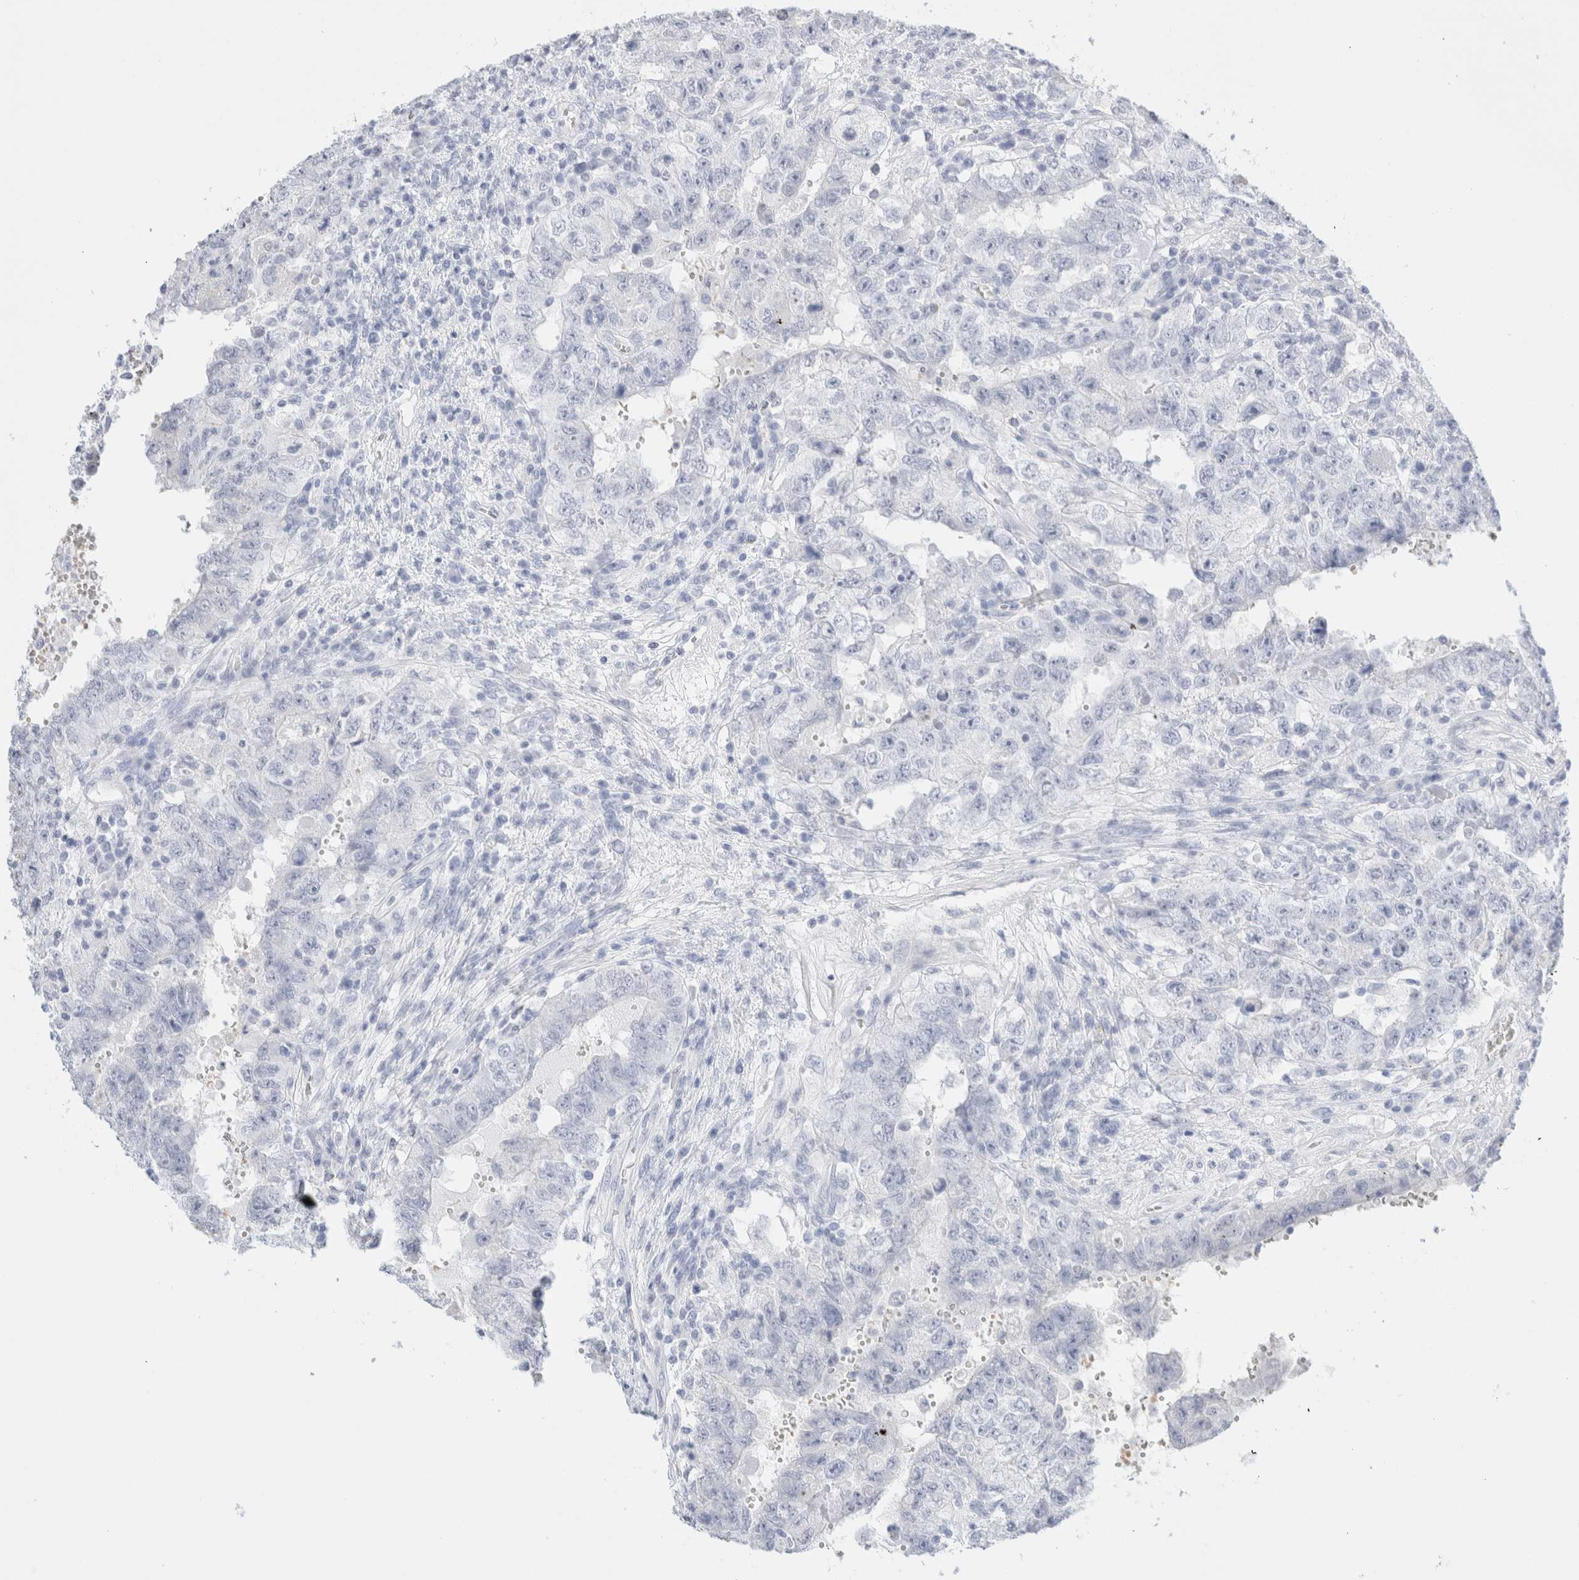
{"staining": {"intensity": "negative", "quantity": "none", "location": "none"}, "tissue": "testis cancer", "cell_type": "Tumor cells", "image_type": "cancer", "snomed": [{"axis": "morphology", "description": "Carcinoma, Embryonal, NOS"}, {"axis": "topography", "description": "Testis"}], "caption": "The image shows no significant staining in tumor cells of embryonal carcinoma (testis).", "gene": "ARG1", "patient": {"sex": "male", "age": 26}}